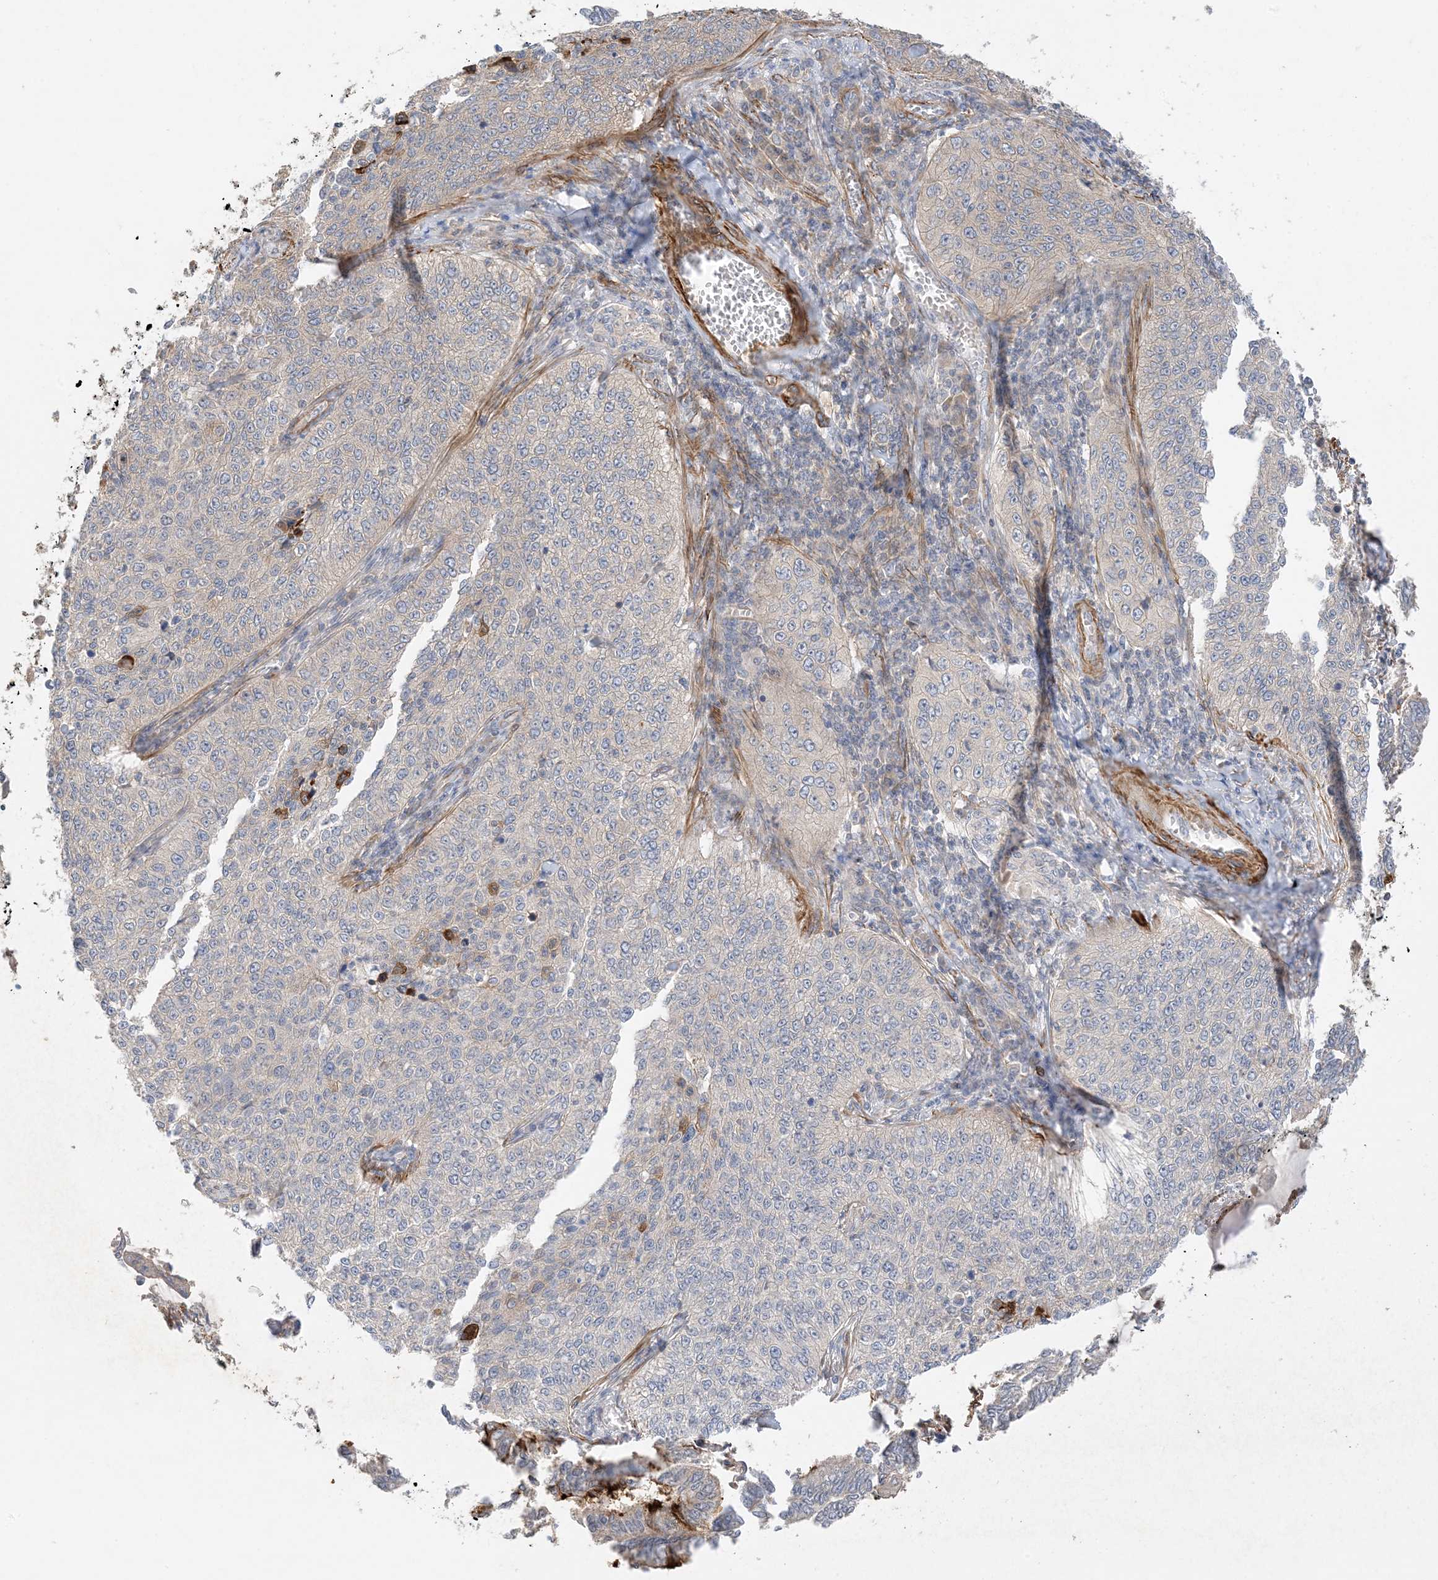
{"staining": {"intensity": "negative", "quantity": "none", "location": "none"}, "tissue": "cervical cancer", "cell_type": "Tumor cells", "image_type": "cancer", "snomed": [{"axis": "morphology", "description": "Squamous cell carcinoma, NOS"}, {"axis": "topography", "description": "Cervix"}], "caption": "Immunohistochemistry (IHC) histopathology image of cervical squamous cell carcinoma stained for a protein (brown), which exhibits no positivity in tumor cells.", "gene": "KIFBP", "patient": {"sex": "female", "age": 35}}